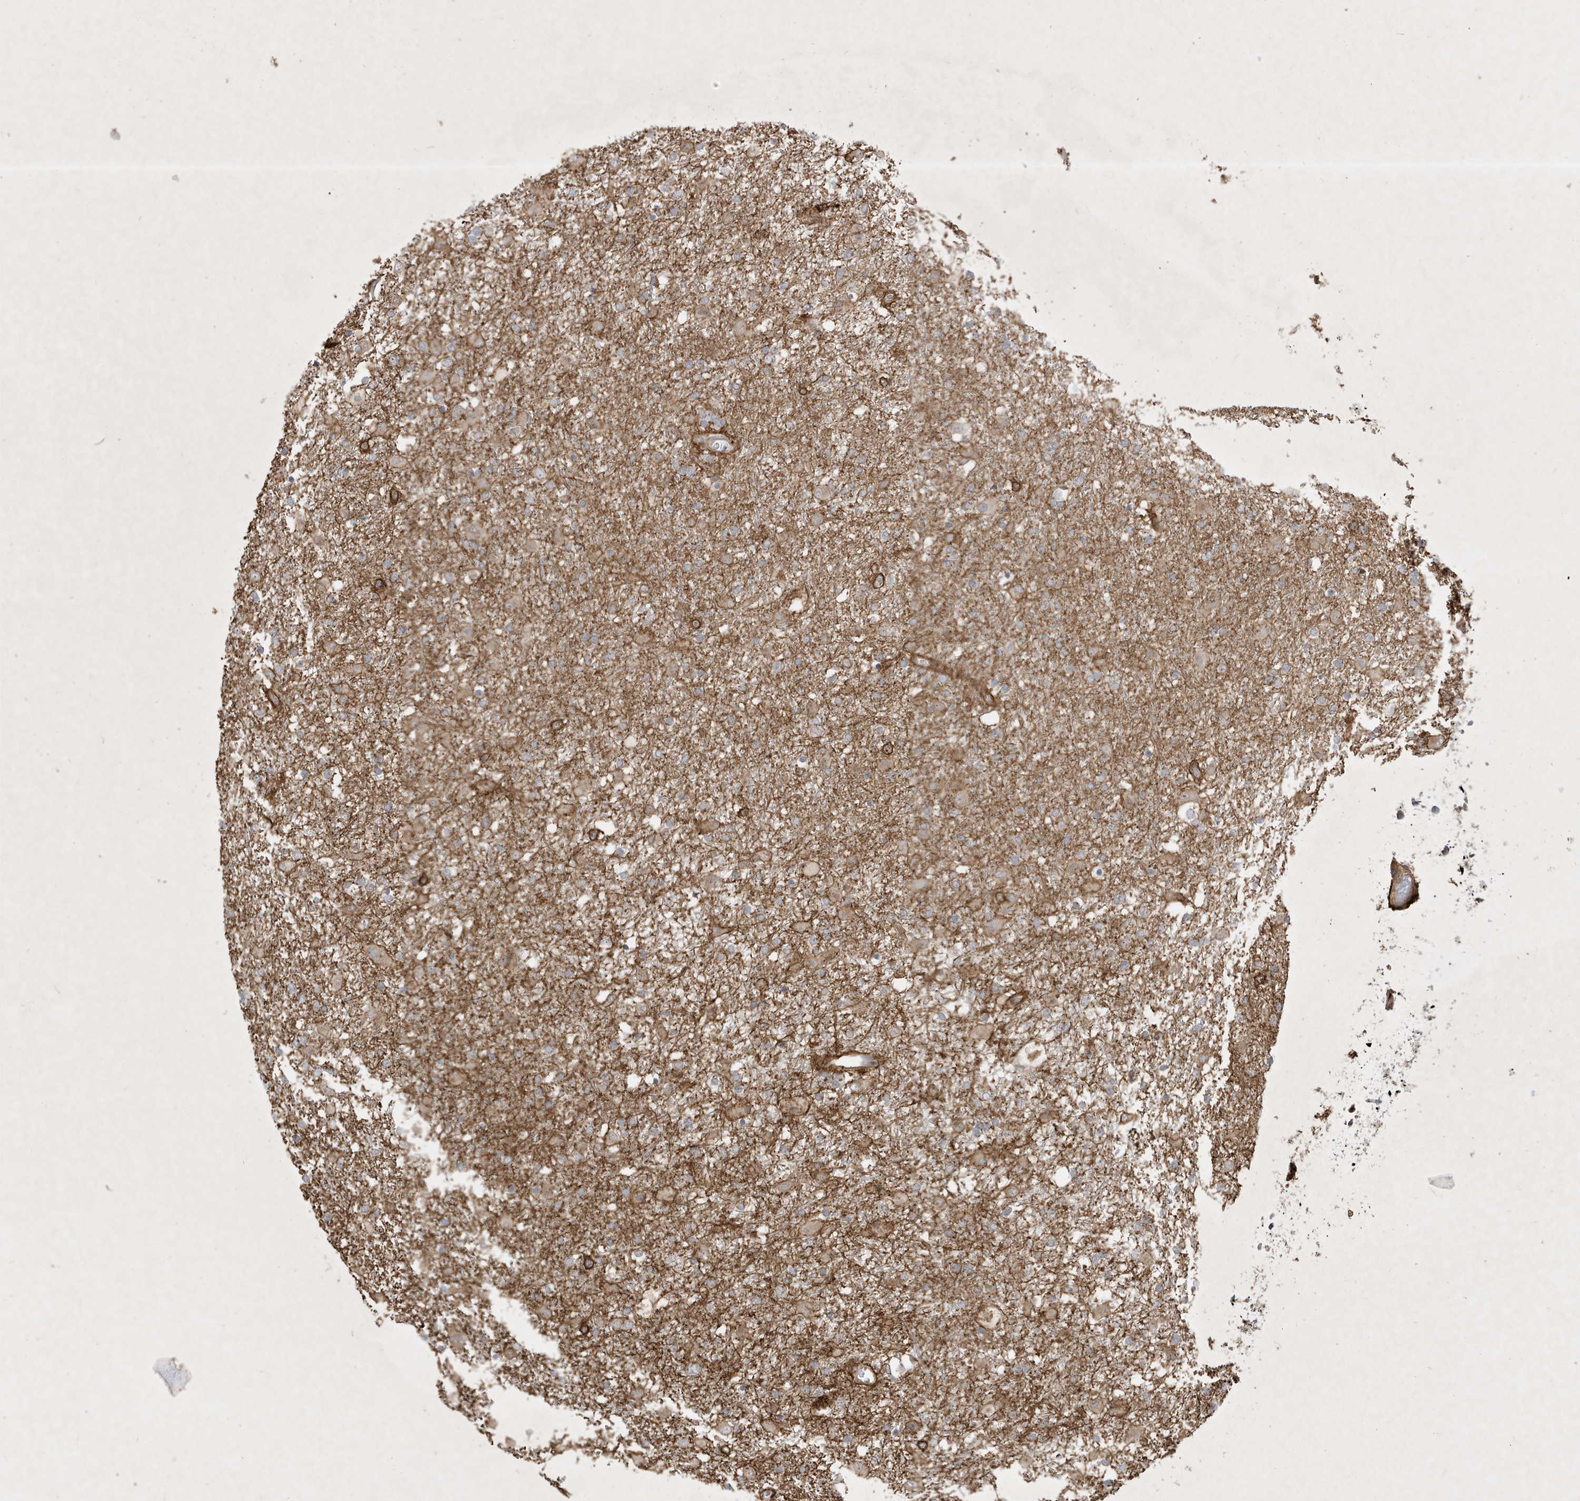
{"staining": {"intensity": "moderate", "quantity": "25%-75%", "location": "cytoplasmic/membranous"}, "tissue": "glioma", "cell_type": "Tumor cells", "image_type": "cancer", "snomed": [{"axis": "morphology", "description": "Glioma, malignant, Low grade"}, {"axis": "topography", "description": "Brain"}], "caption": "Immunohistochemical staining of glioma shows moderate cytoplasmic/membranous protein staining in about 25%-75% of tumor cells. (IHC, brightfield microscopy, high magnification).", "gene": "IFT57", "patient": {"sex": "male", "age": 65}}